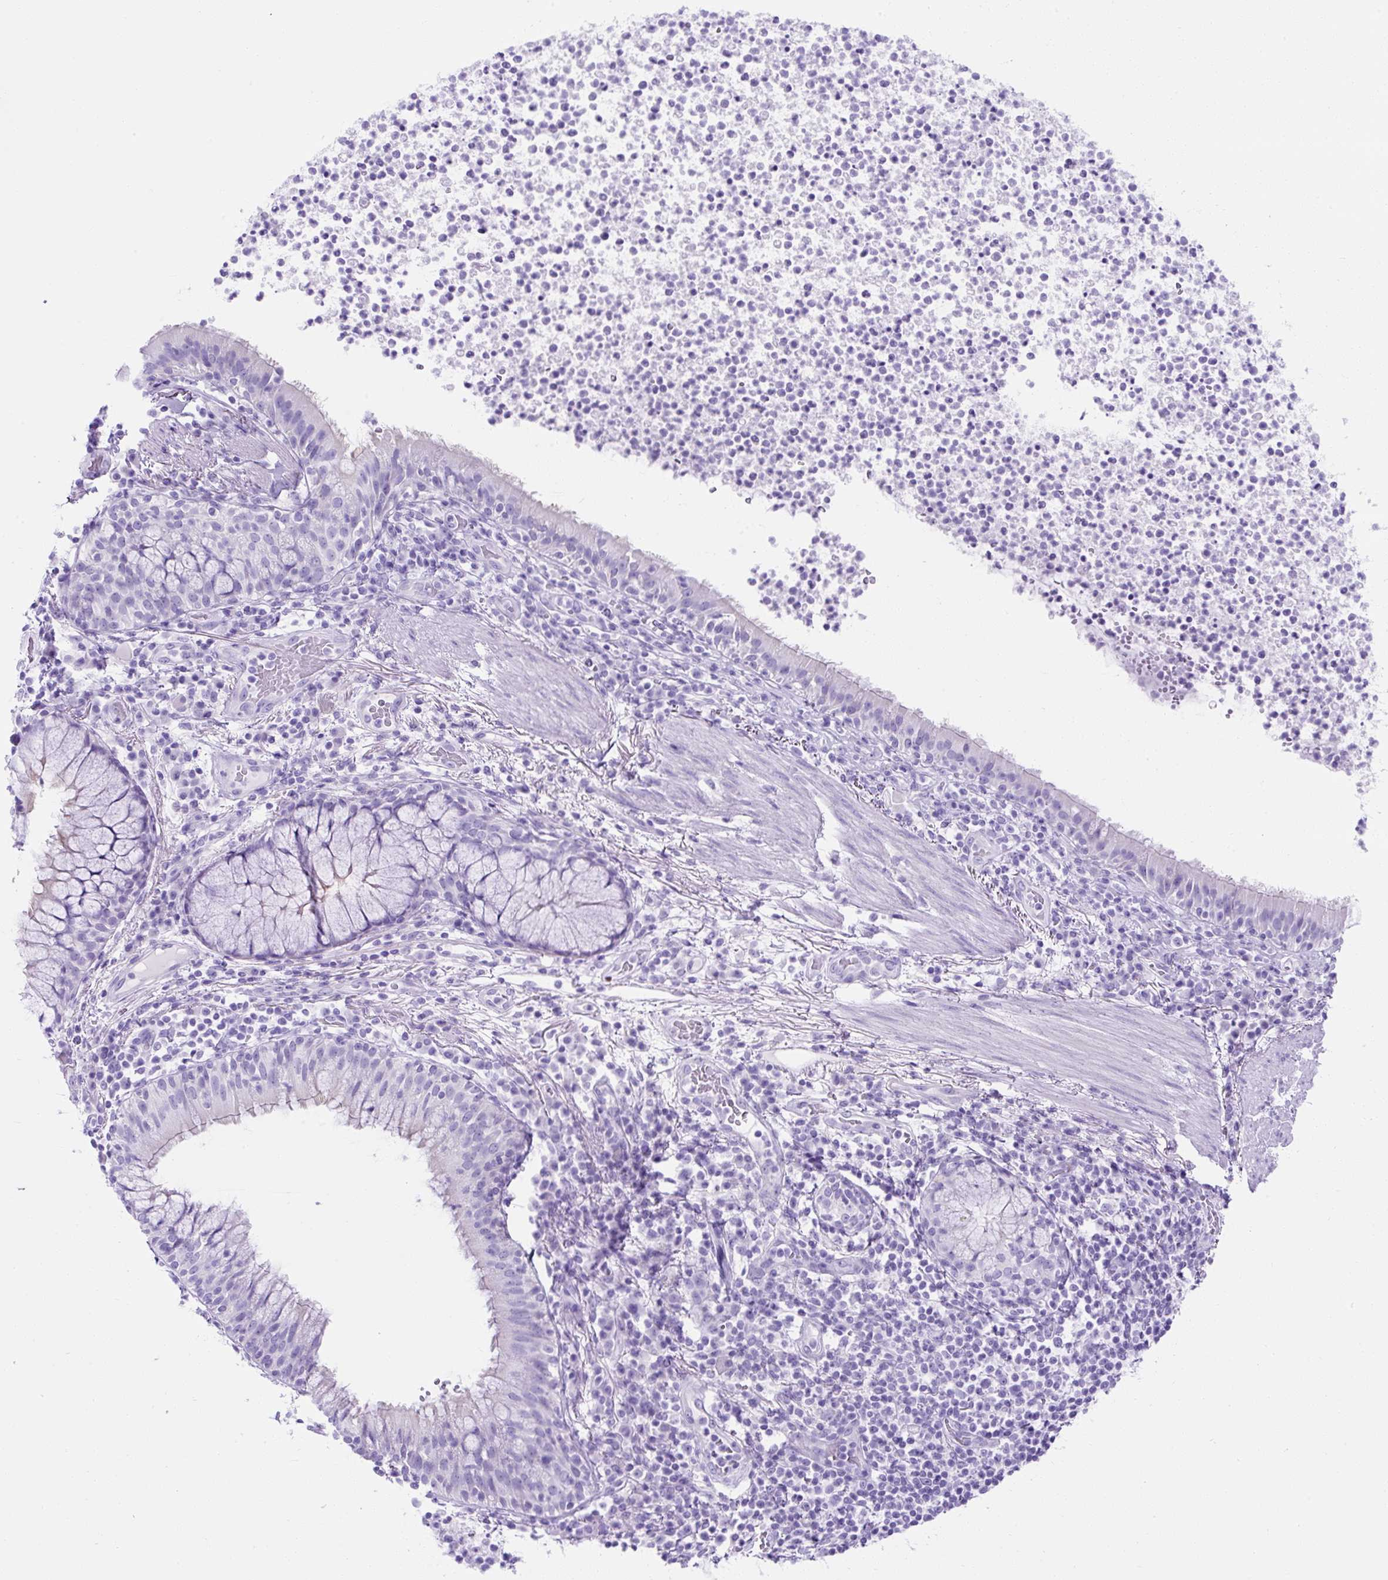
{"staining": {"intensity": "negative", "quantity": "none", "location": "none"}, "tissue": "bronchus", "cell_type": "Respiratory epithelial cells", "image_type": "normal", "snomed": [{"axis": "morphology", "description": "Normal tissue, NOS"}, {"axis": "topography", "description": "Cartilage tissue"}, {"axis": "topography", "description": "Bronchus"}], "caption": "Benign bronchus was stained to show a protein in brown. There is no significant staining in respiratory epithelial cells.", "gene": "KRT12", "patient": {"sex": "male", "age": 56}}